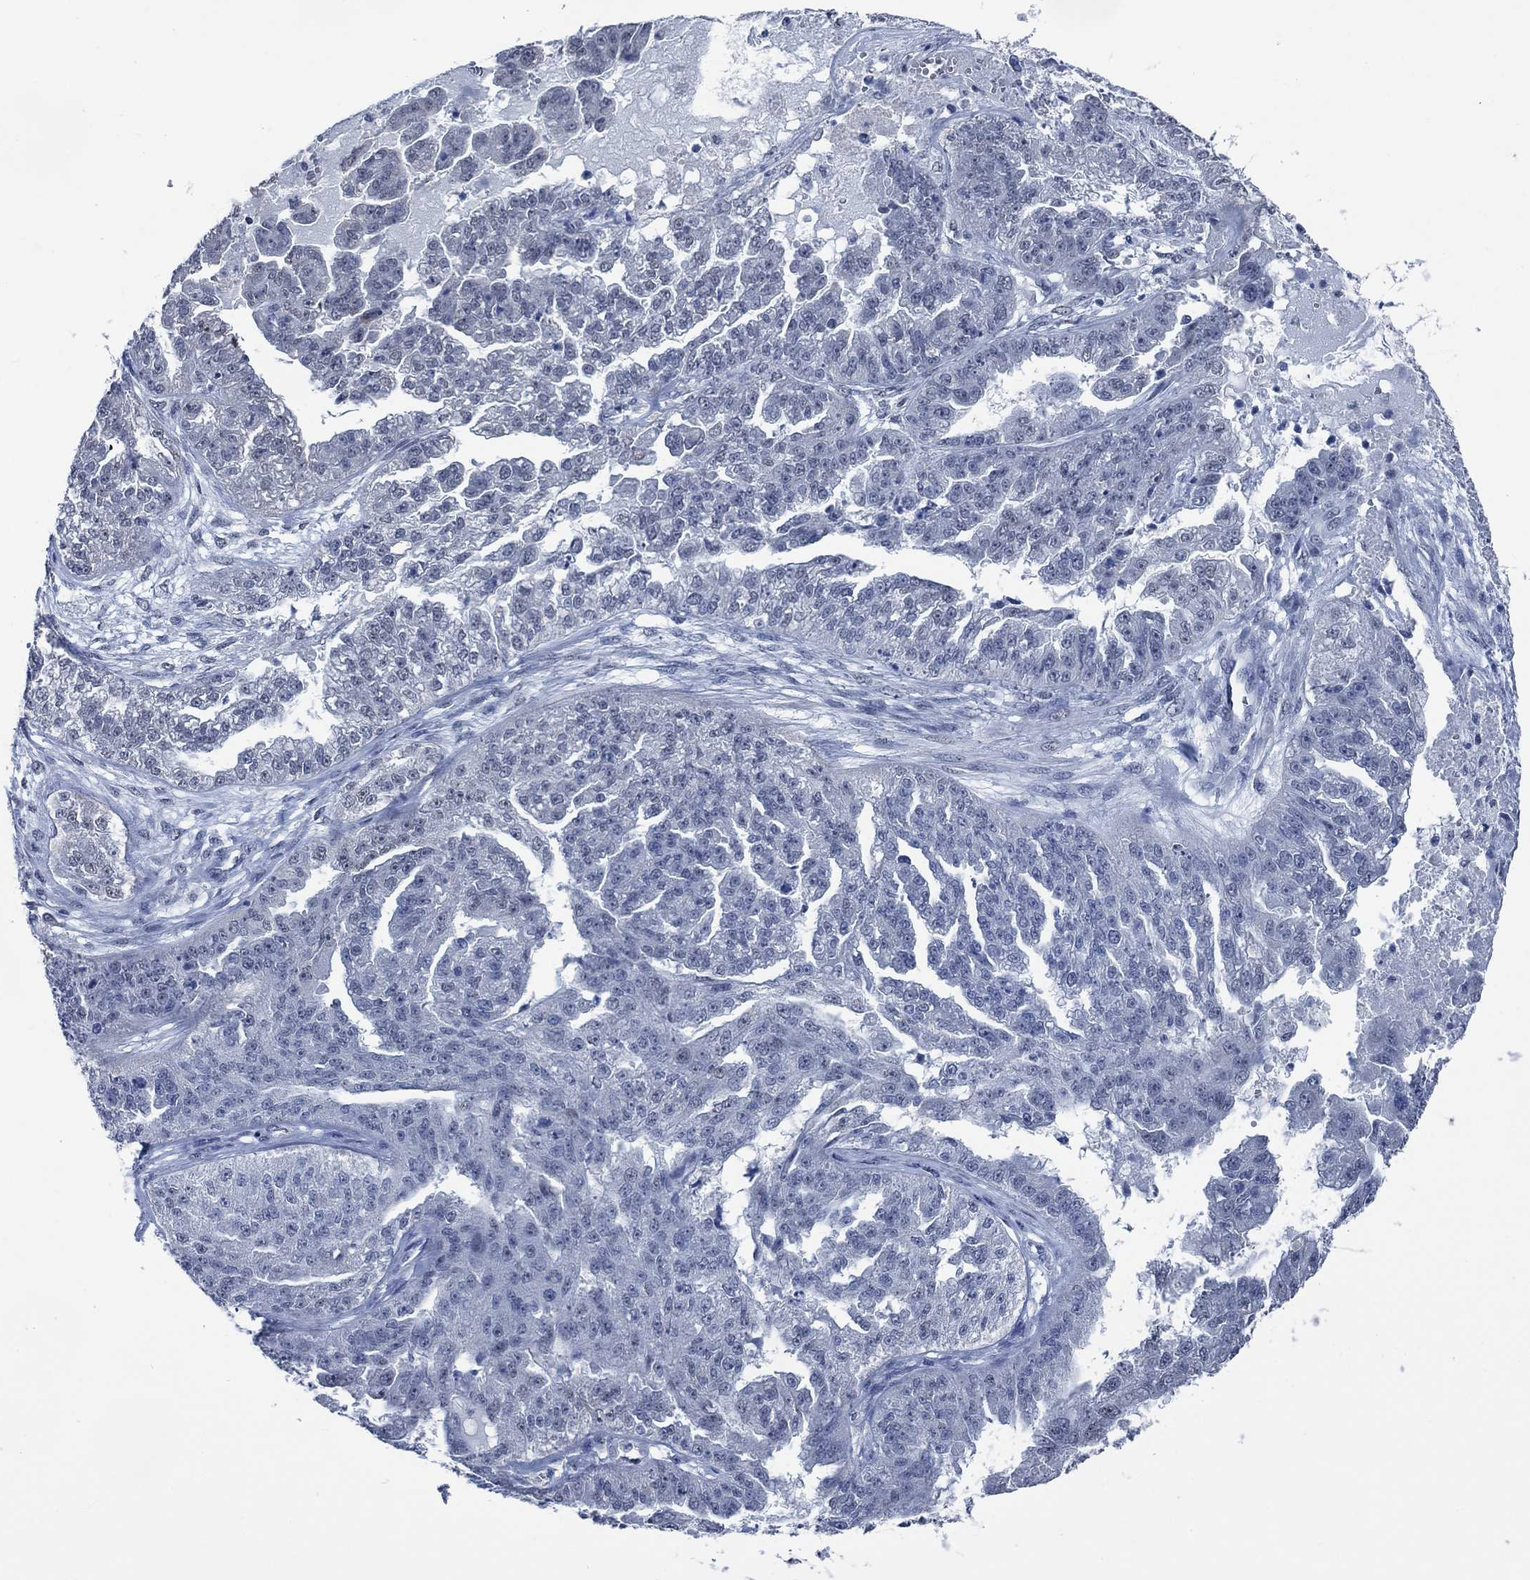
{"staining": {"intensity": "negative", "quantity": "none", "location": "none"}, "tissue": "ovarian cancer", "cell_type": "Tumor cells", "image_type": "cancer", "snomed": [{"axis": "morphology", "description": "Cystadenocarcinoma, serous, NOS"}, {"axis": "topography", "description": "Ovary"}], "caption": "Ovarian serous cystadenocarcinoma was stained to show a protein in brown. There is no significant positivity in tumor cells.", "gene": "OBSCN", "patient": {"sex": "female", "age": 58}}